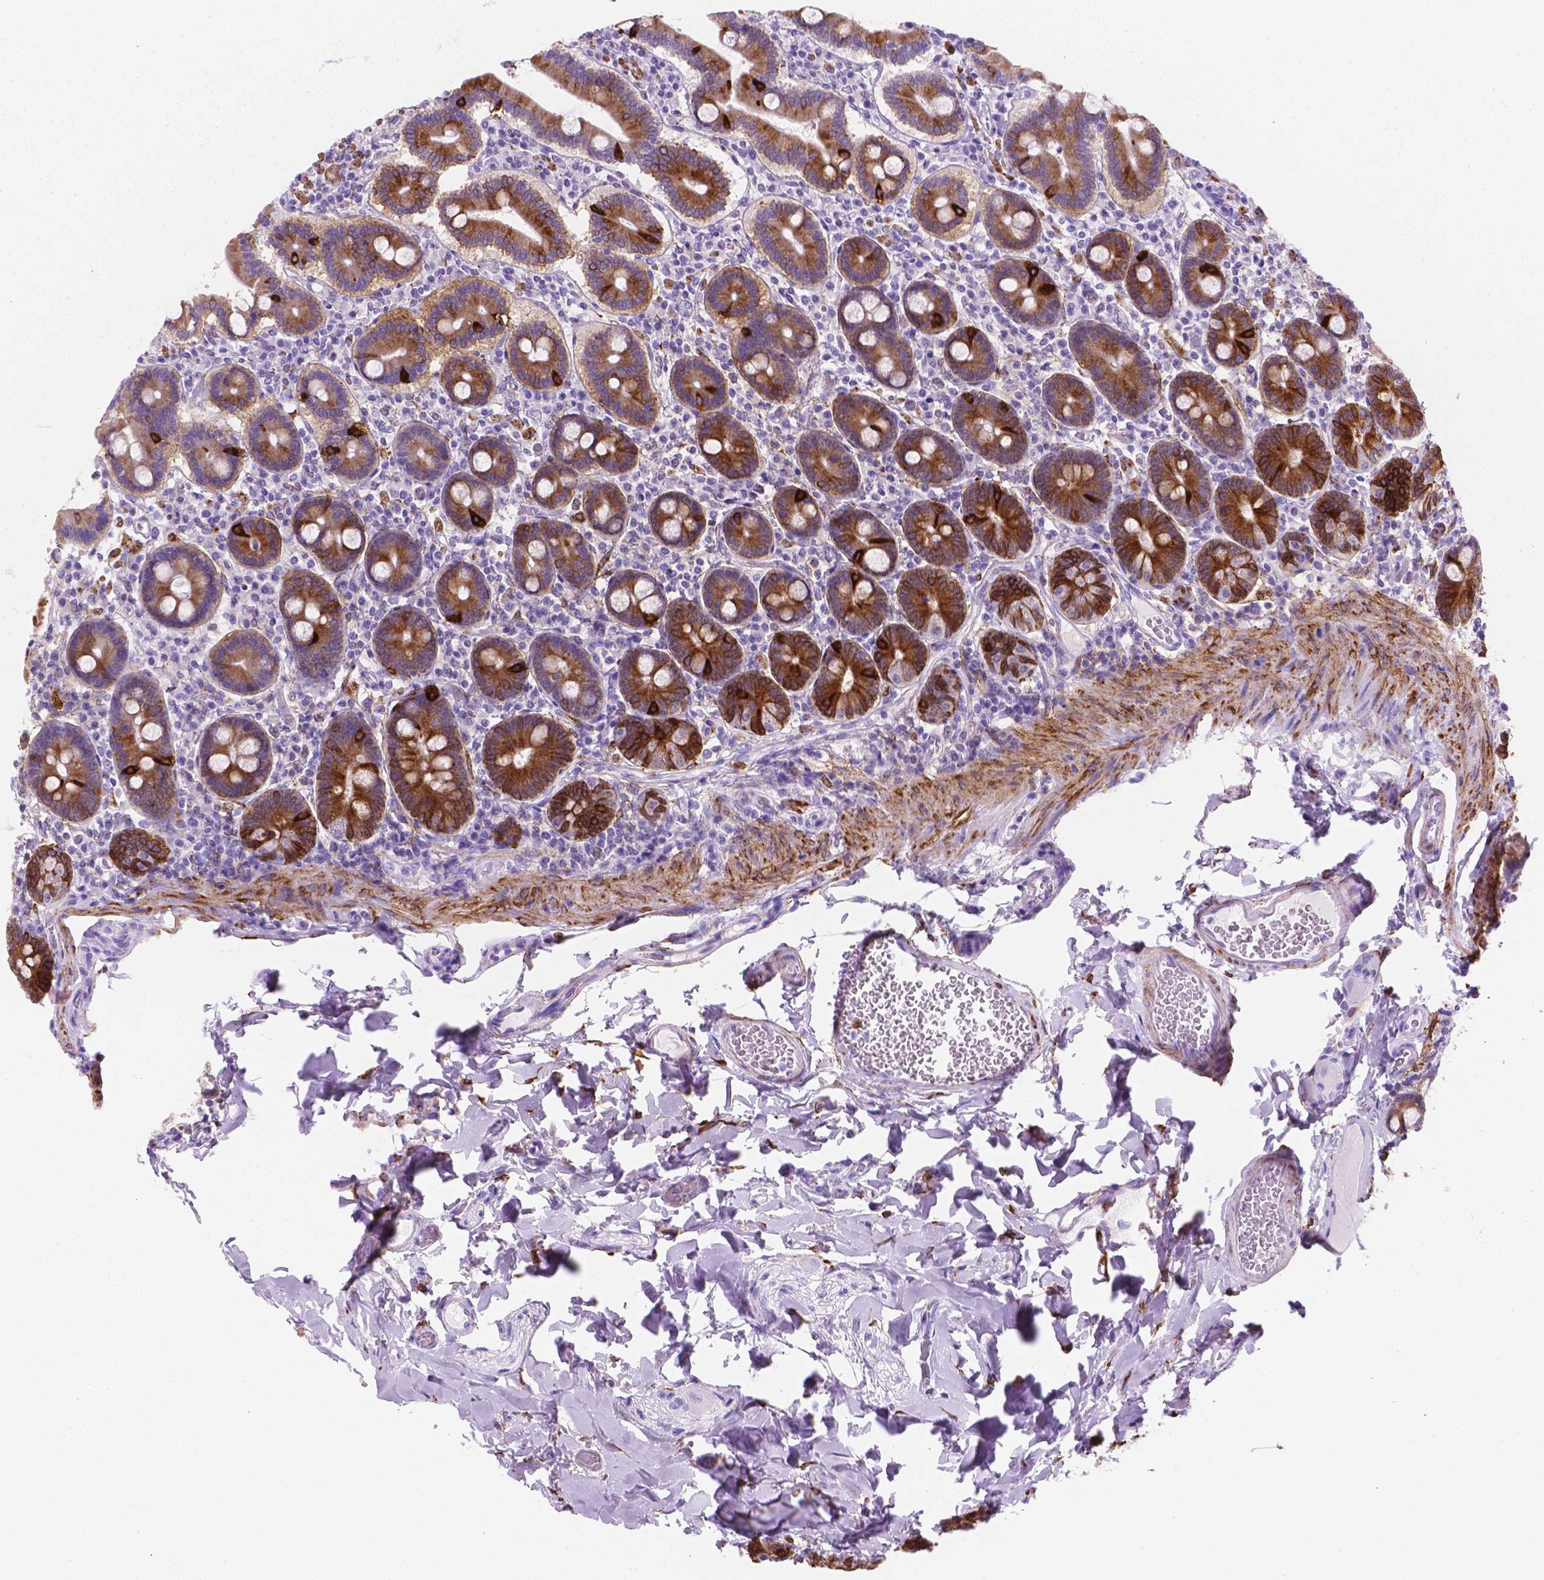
{"staining": {"intensity": "strong", "quantity": "25%-75%", "location": "cytoplasmic/membranous"}, "tissue": "duodenum", "cell_type": "Glandular cells", "image_type": "normal", "snomed": [{"axis": "morphology", "description": "Normal tissue, NOS"}, {"axis": "topography", "description": "Duodenum"}], "caption": "Immunohistochemistry of unremarkable duodenum exhibits high levels of strong cytoplasmic/membranous positivity in about 25%-75% of glandular cells. Immunohistochemistry (ihc) stains the protein of interest in brown and the nuclei are stained blue.", "gene": "MACF1", "patient": {"sex": "female", "age": 62}}